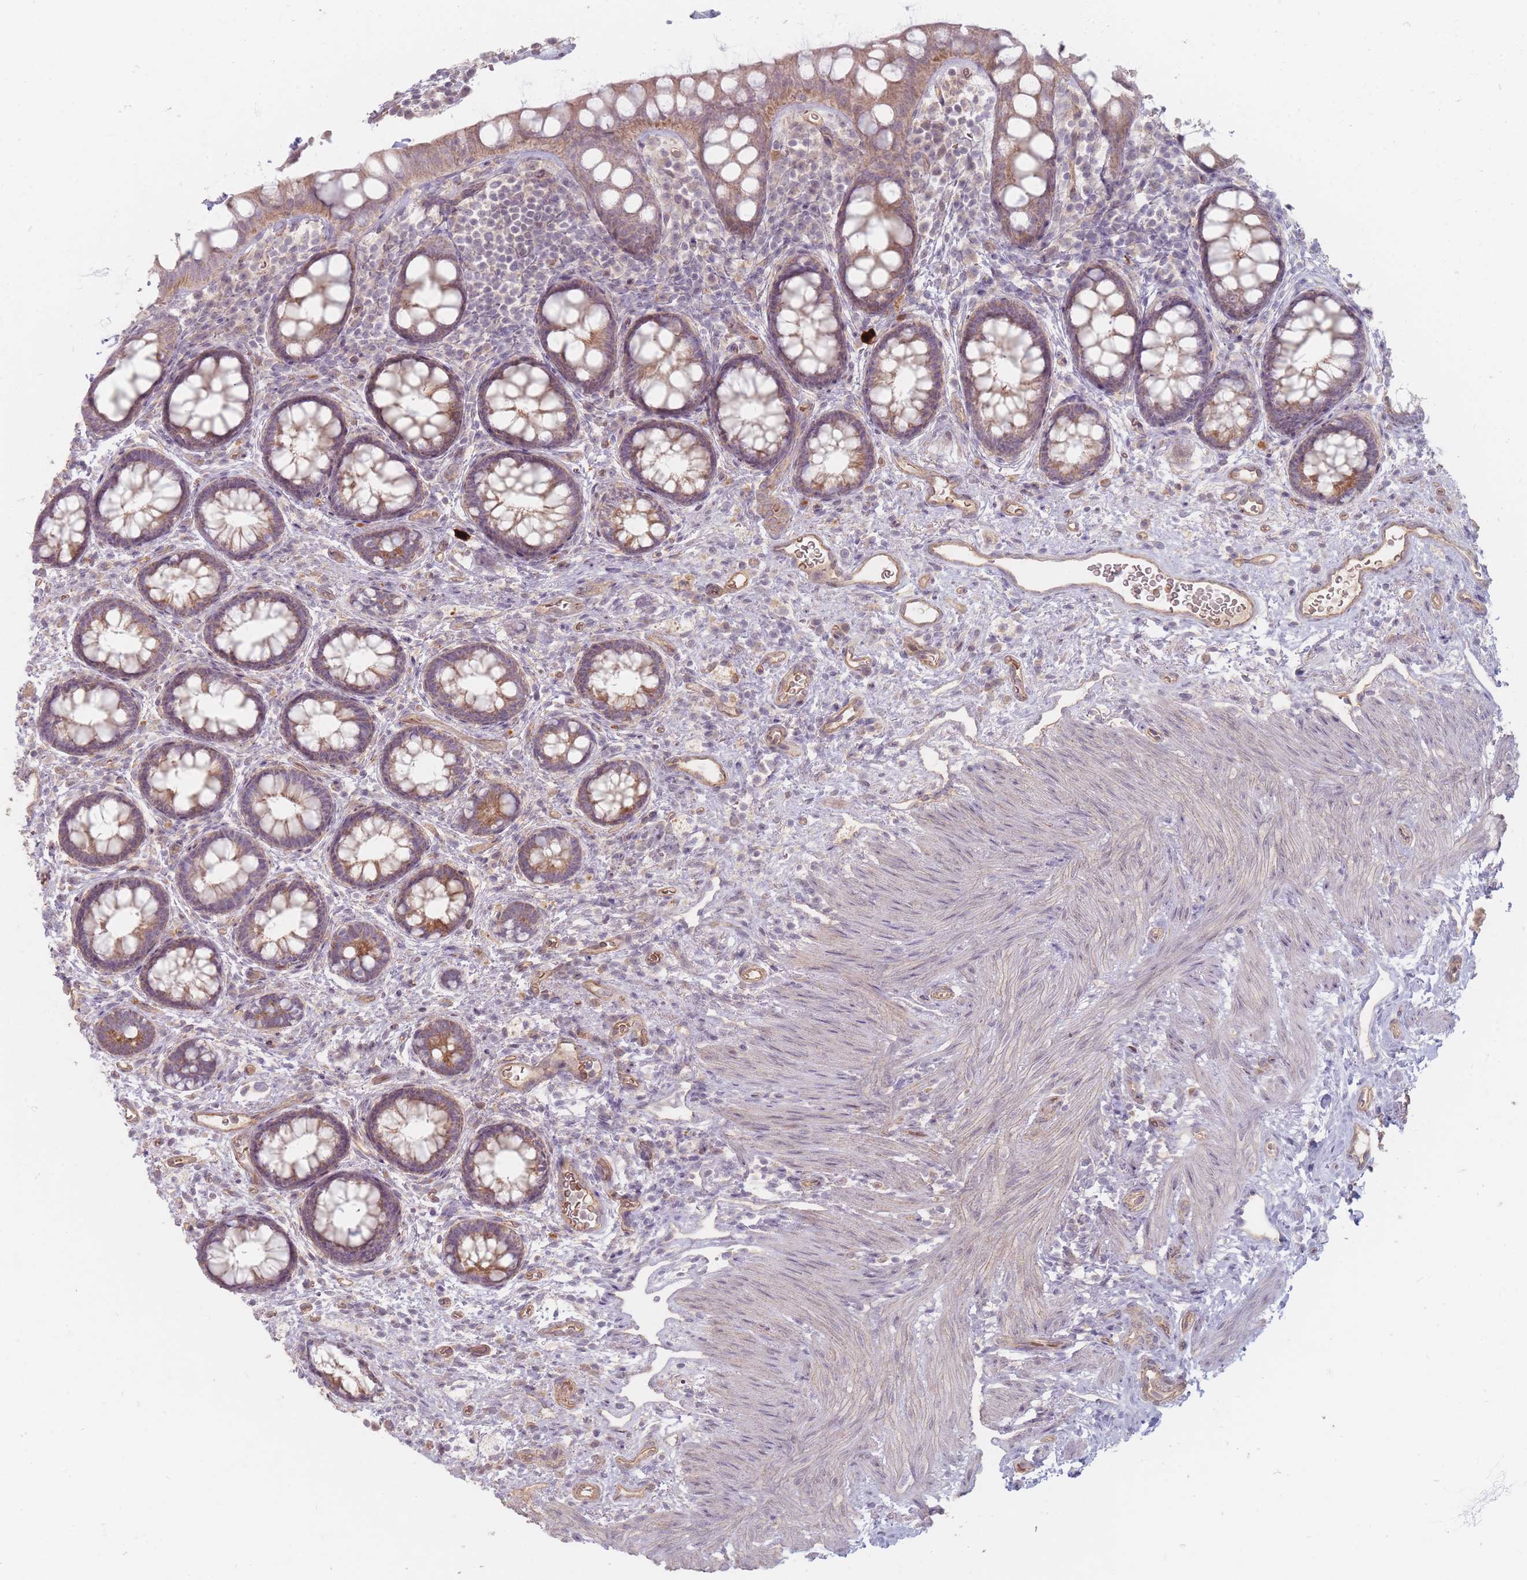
{"staining": {"intensity": "moderate", "quantity": ">75%", "location": "cytoplasmic/membranous"}, "tissue": "rectum", "cell_type": "Glandular cells", "image_type": "normal", "snomed": [{"axis": "morphology", "description": "Normal tissue, NOS"}, {"axis": "topography", "description": "Rectum"}, {"axis": "topography", "description": "Peripheral nerve tissue"}], "caption": "A brown stain shows moderate cytoplasmic/membranous expression of a protein in glandular cells of unremarkable human rectum.", "gene": "CHCHD7", "patient": {"sex": "female", "age": 69}}